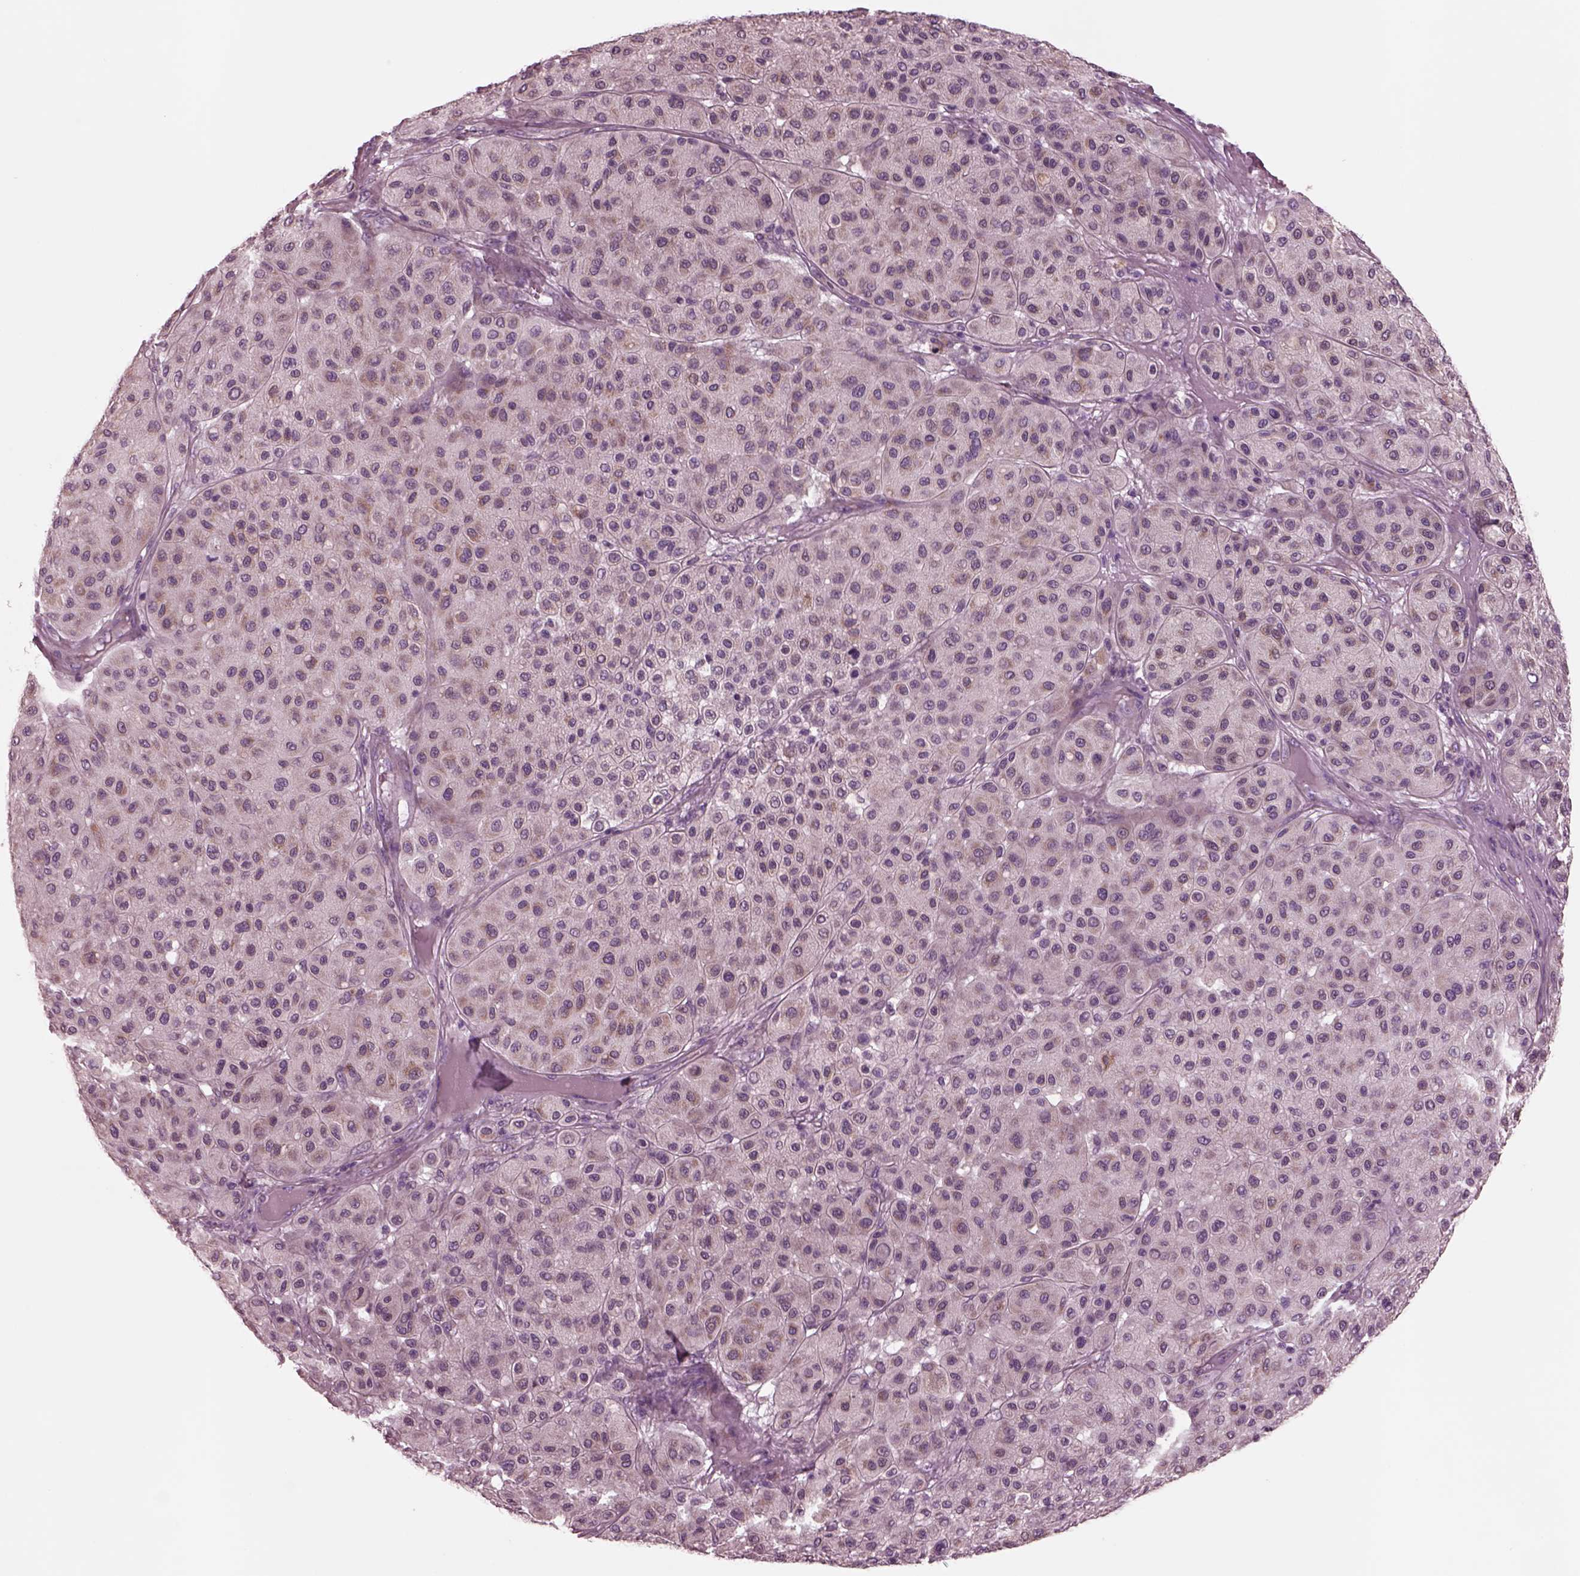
{"staining": {"intensity": "weak", "quantity": ">75%", "location": "cytoplasmic/membranous"}, "tissue": "melanoma", "cell_type": "Tumor cells", "image_type": "cancer", "snomed": [{"axis": "morphology", "description": "Malignant melanoma, Metastatic site"}, {"axis": "topography", "description": "Smooth muscle"}], "caption": "About >75% of tumor cells in human malignant melanoma (metastatic site) display weak cytoplasmic/membranous protein staining as visualized by brown immunohistochemical staining.", "gene": "AP4M1", "patient": {"sex": "male", "age": 41}}